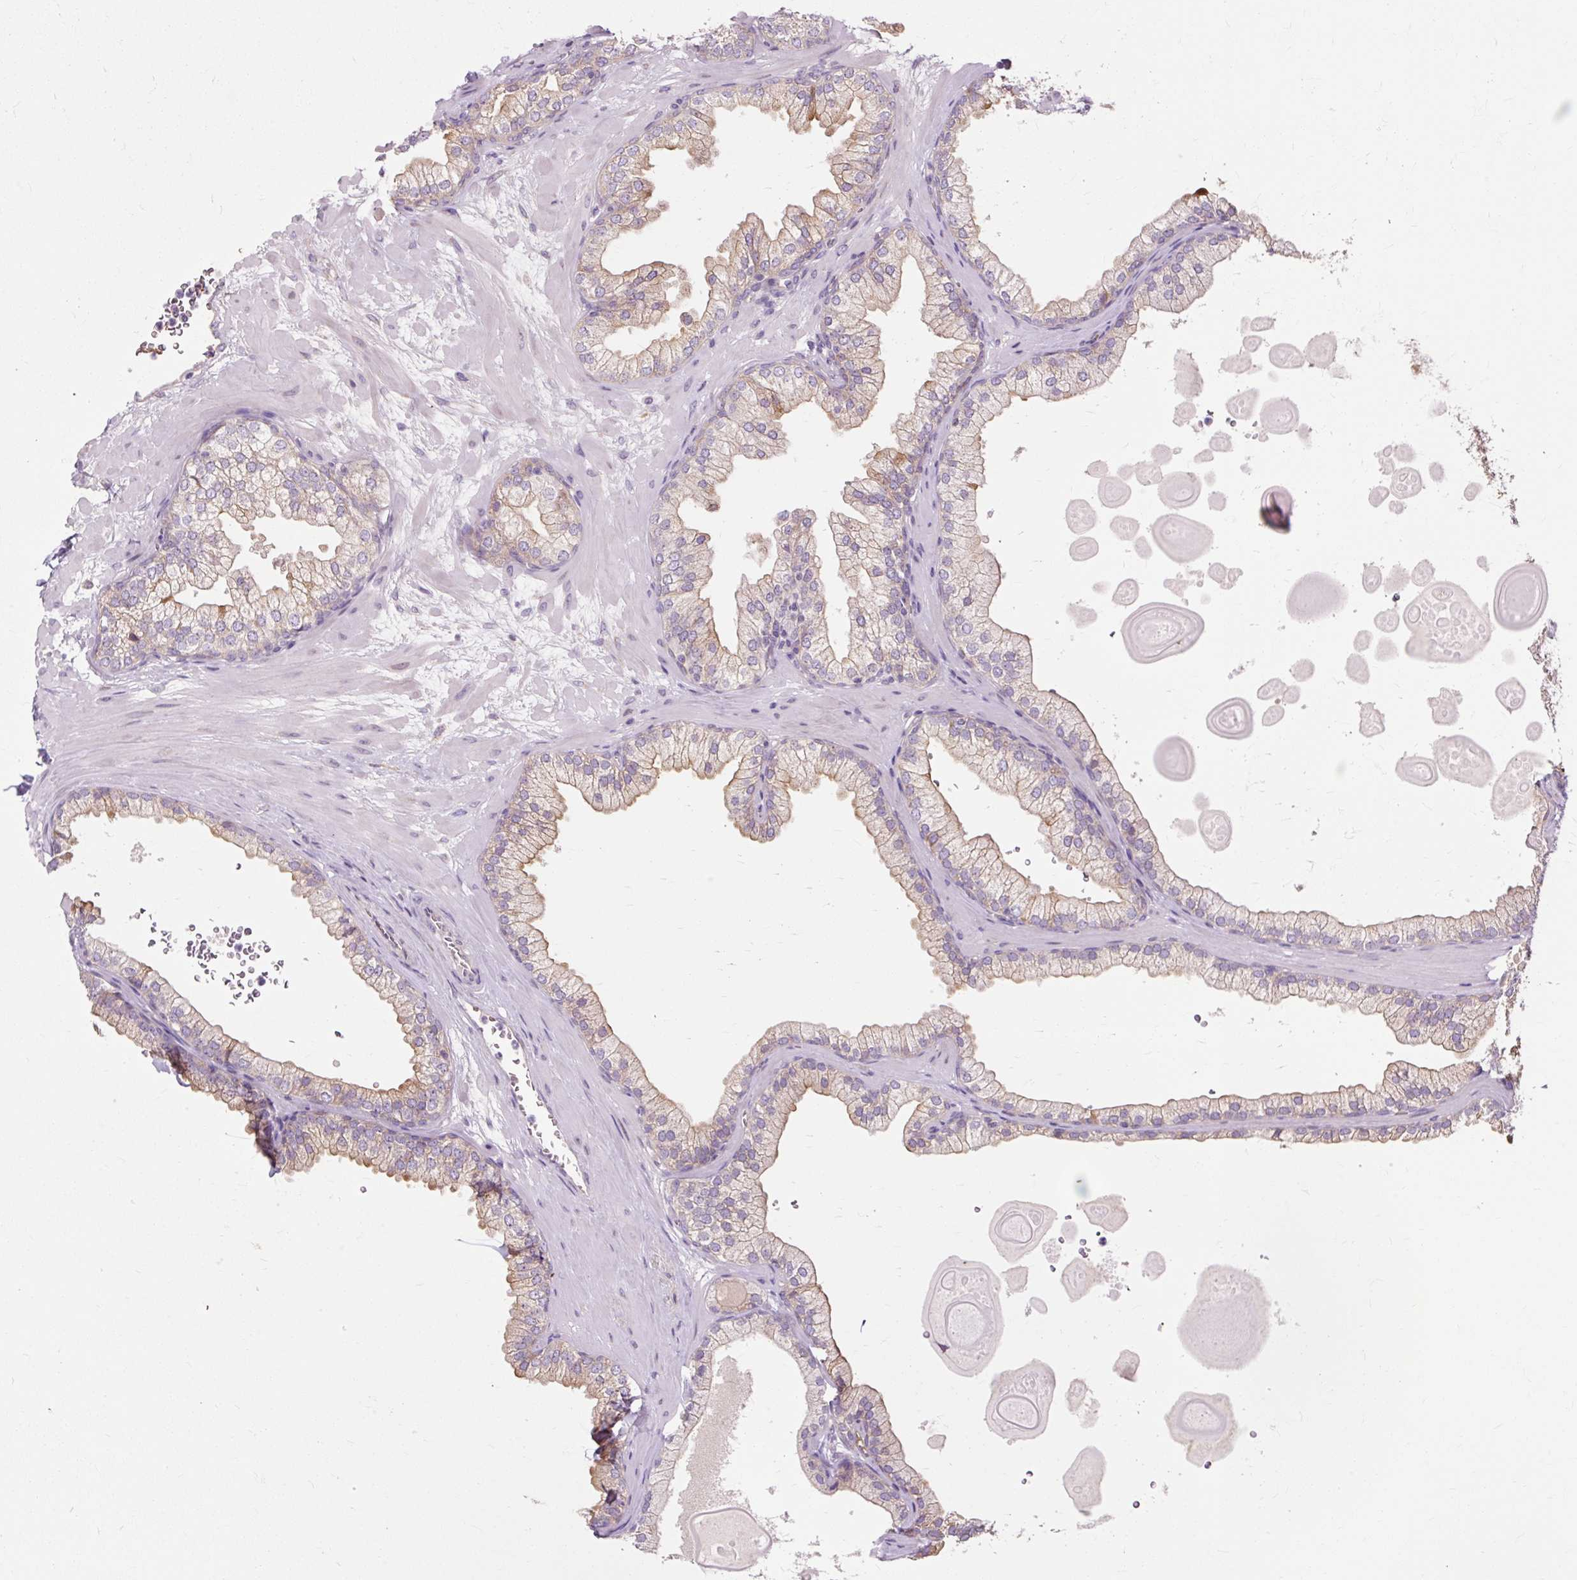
{"staining": {"intensity": "moderate", "quantity": "25%-75%", "location": "cytoplasmic/membranous"}, "tissue": "prostate", "cell_type": "Glandular cells", "image_type": "normal", "snomed": [{"axis": "morphology", "description": "Normal tissue, NOS"}, {"axis": "topography", "description": "Prostate"}, {"axis": "topography", "description": "Peripheral nerve tissue"}], "caption": "High-magnification brightfield microscopy of benign prostate stained with DAB (3,3'-diaminobenzidine) (brown) and counterstained with hematoxylin (blue). glandular cells exhibit moderate cytoplasmic/membranous staining is present in about25%-75% of cells. The staining was performed using DAB, with brown indicating positive protein expression. Nuclei are stained blue with hematoxylin.", "gene": "PDZD2", "patient": {"sex": "male", "age": 61}}